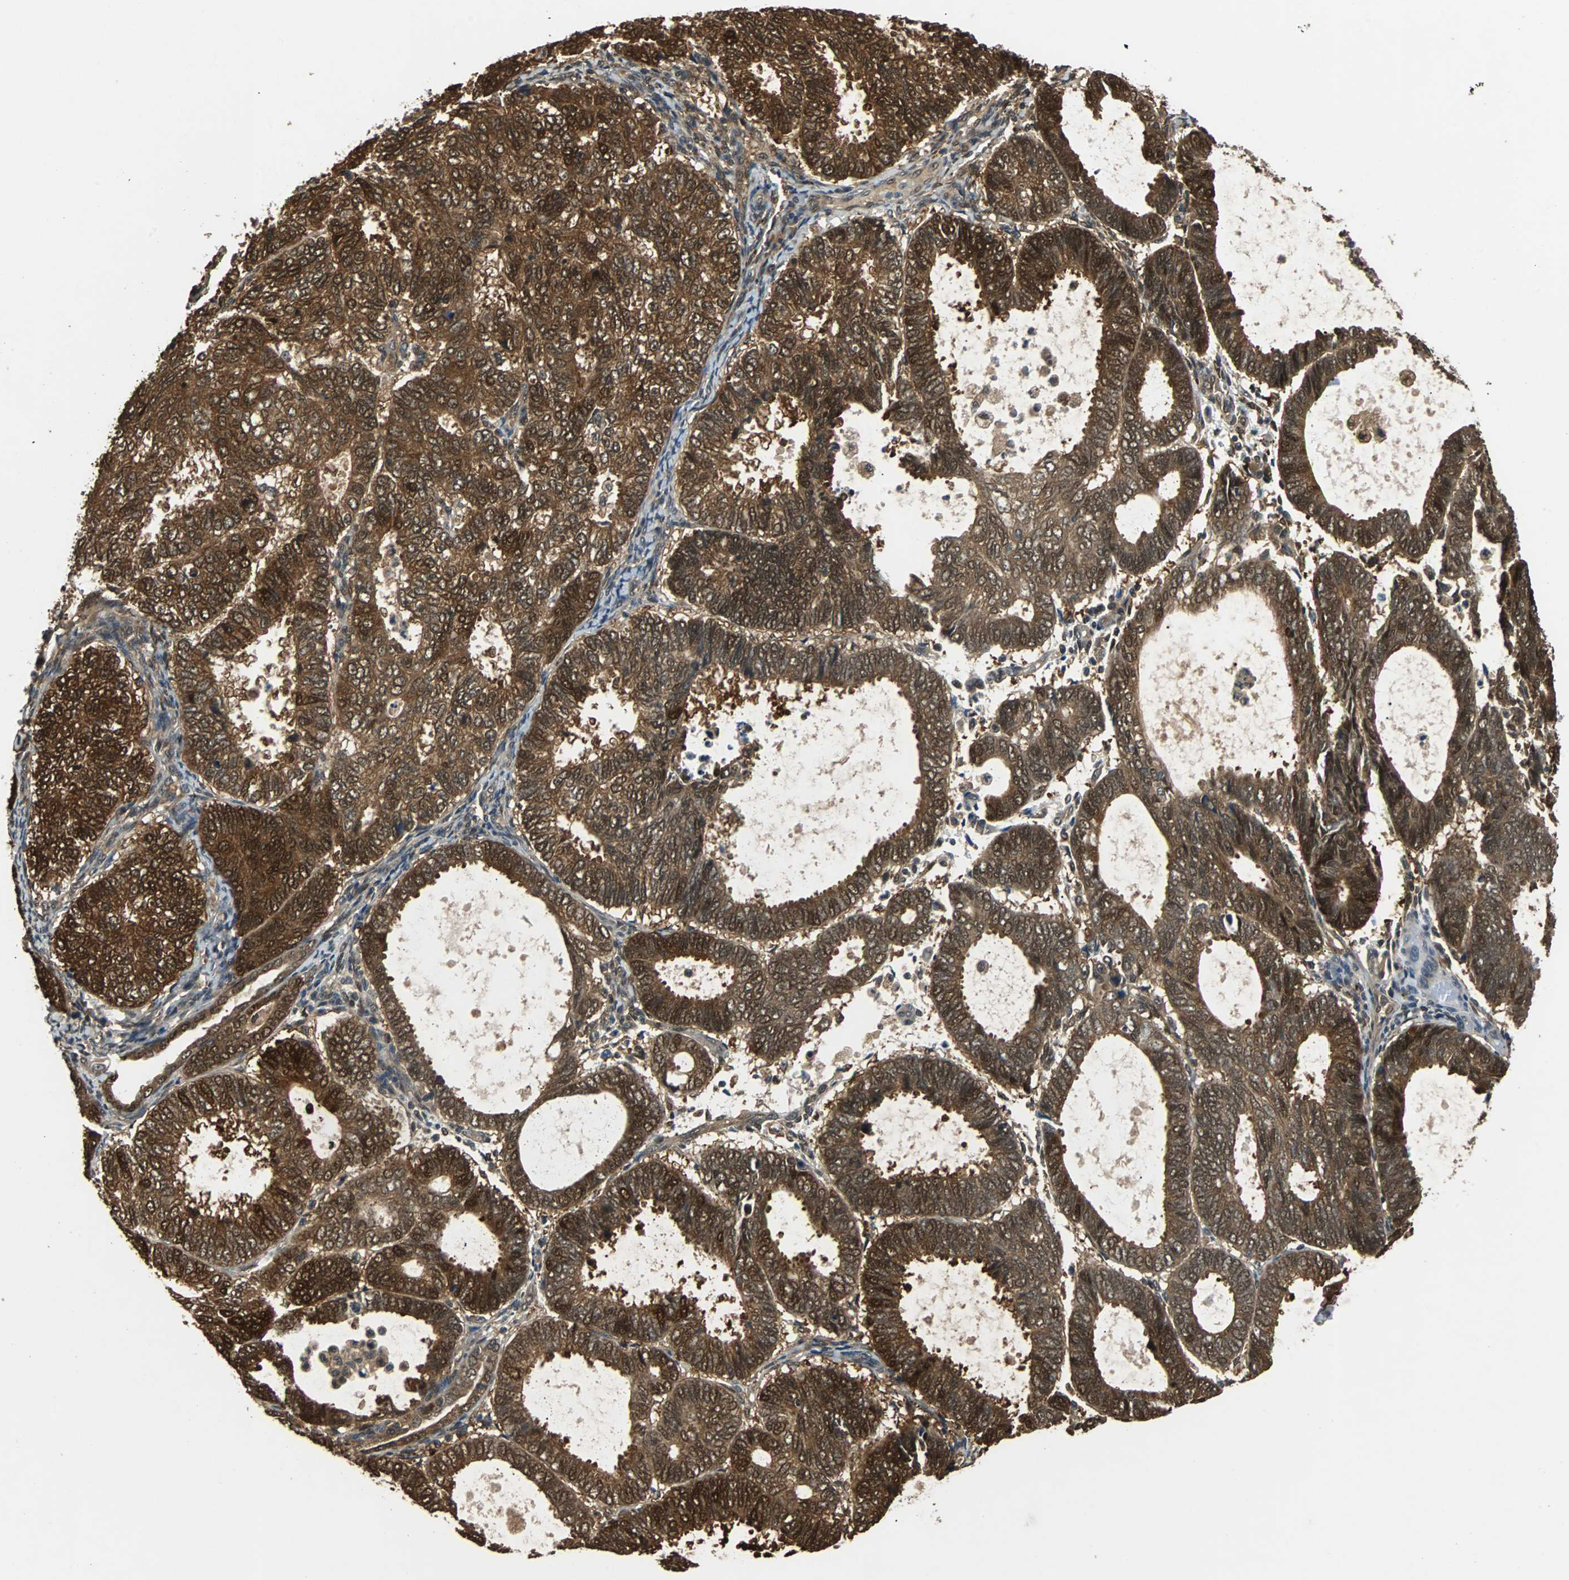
{"staining": {"intensity": "strong", "quantity": ">75%", "location": "cytoplasmic/membranous,nuclear"}, "tissue": "endometrial cancer", "cell_type": "Tumor cells", "image_type": "cancer", "snomed": [{"axis": "morphology", "description": "Adenocarcinoma, NOS"}, {"axis": "topography", "description": "Uterus"}], "caption": "IHC (DAB) staining of human endometrial cancer (adenocarcinoma) displays strong cytoplasmic/membranous and nuclear protein expression in about >75% of tumor cells.", "gene": "PRDX6", "patient": {"sex": "female", "age": 60}}